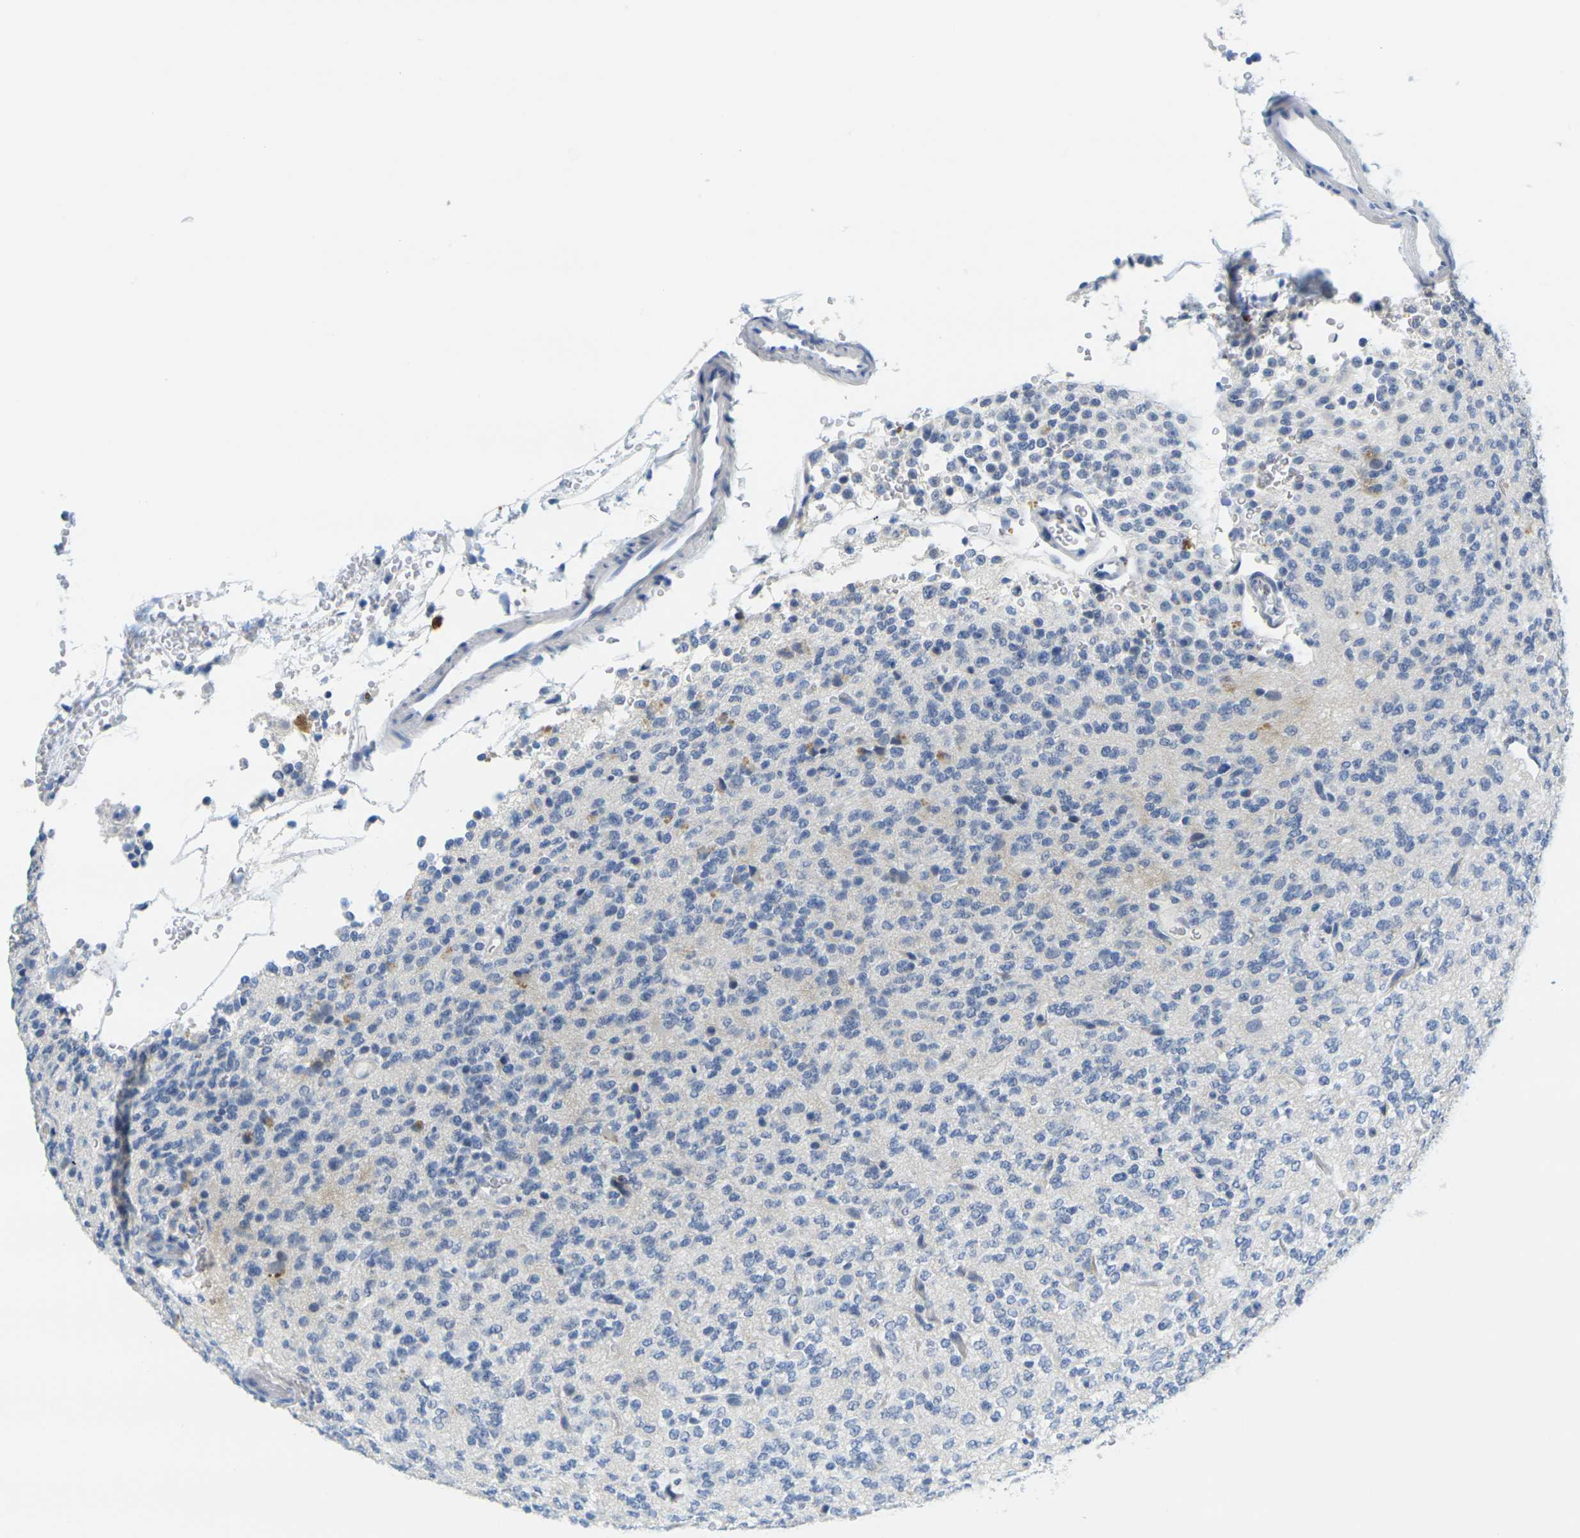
{"staining": {"intensity": "negative", "quantity": "none", "location": "none"}, "tissue": "glioma", "cell_type": "Tumor cells", "image_type": "cancer", "snomed": [{"axis": "morphology", "description": "Glioma, malignant, Low grade"}, {"axis": "topography", "description": "Brain"}], "caption": "Immunohistochemistry (IHC) micrograph of glioma stained for a protein (brown), which shows no expression in tumor cells. The staining was performed using DAB (3,3'-diaminobenzidine) to visualize the protein expression in brown, while the nuclei were stained in blue with hematoxylin (Magnification: 20x).", "gene": "GPR15", "patient": {"sex": "male", "age": 38}}